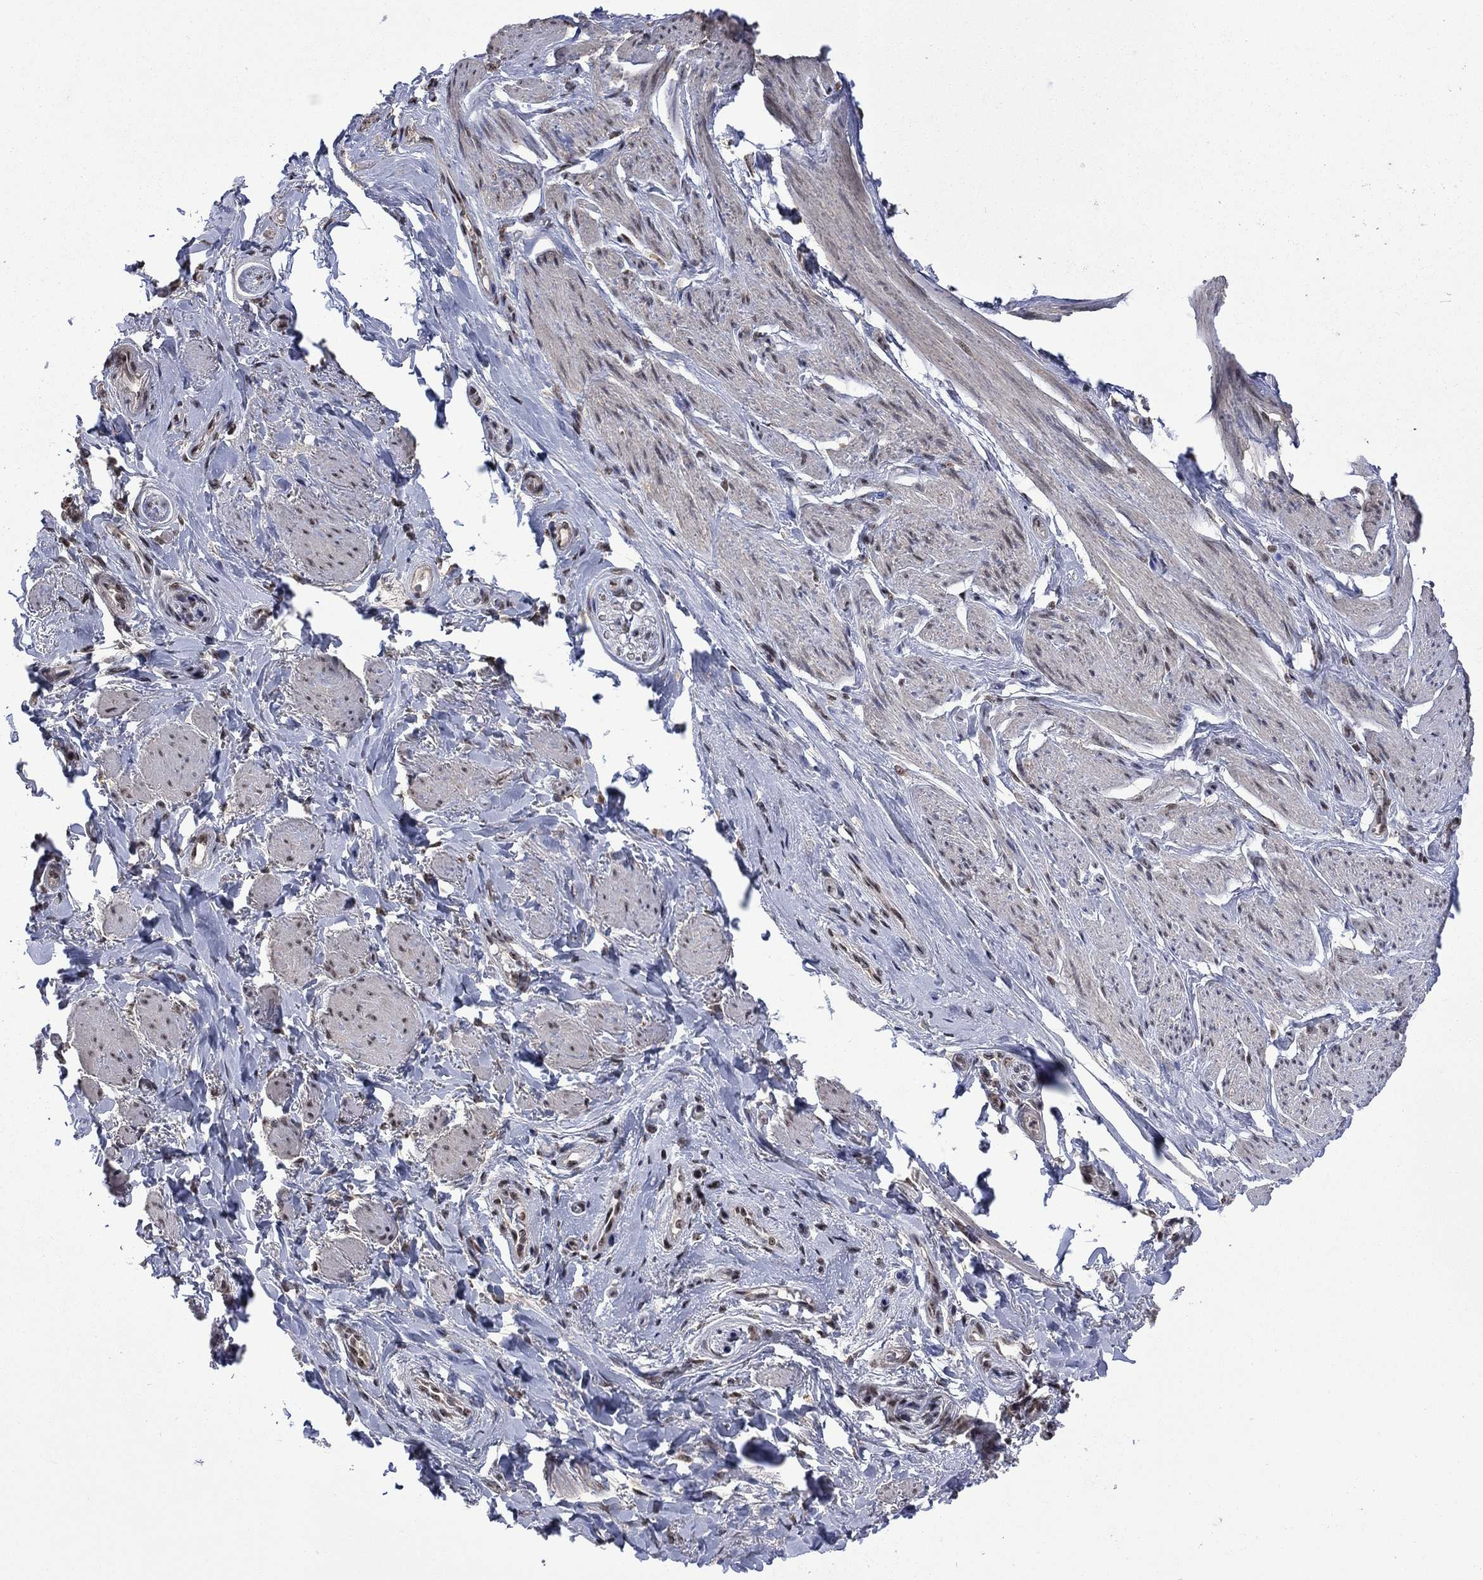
{"staining": {"intensity": "negative", "quantity": "none", "location": "none"}, "tissue": "soft tissue", "cell_type": "Fibroblasts", "image_type": "normal", "snomed": [{"axis": "morphology", "description": "Normal tissue, NOS"}, {"axis": "topography", "description": "Skeletal muscle"}, {"axis": "topography", "description": "Anal"}, {"axis": "topography", "description": "Peripheral nerve tissue"}], "caption": "Immunohistochemistry (IHC) histopathology image of normal soft tissue stained for a protein (brown), which exhibits no staining in fibroblasts.", "gene": "FBLL1", "patient": {"sex": "male", "age": 53}}